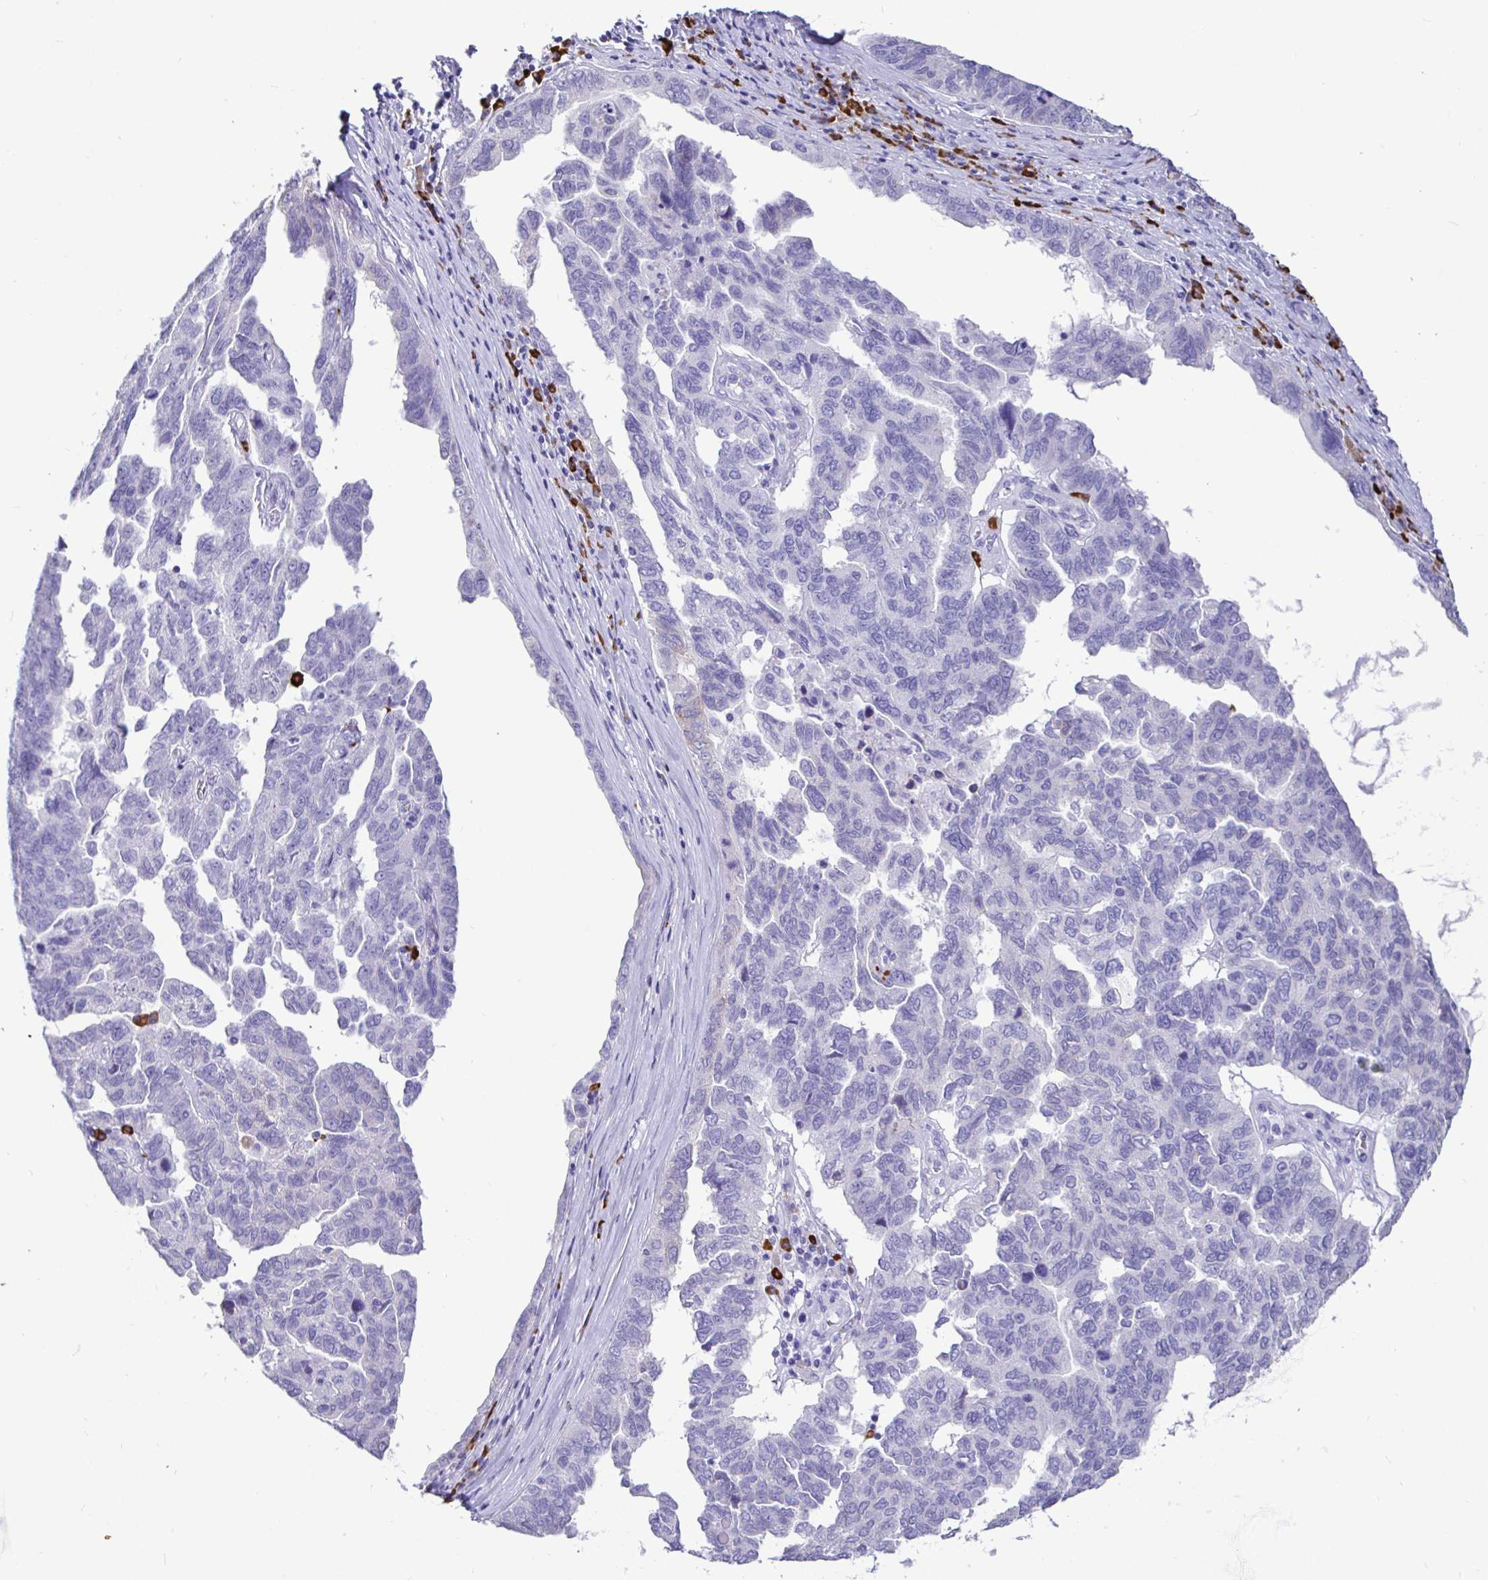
{"staining": {"intensity": "negative", "quantity": "none", "location": "none"}, "tissue": "ovarian cancer", "cell_type": "Tumor cells", "image_type": "cancer", "snomed": [{"axis": "morphology", "description": "Cystadenocarcinoma, serous, NOS"}, {"axis": "topography", "description": "Ovary"}], "caption": "Tumor cells are negative for protein expression in human ovarian serous cystadenocarcinoma.", "gene": "CCDC62", "patient": {"sex": "female", "age": 64}}